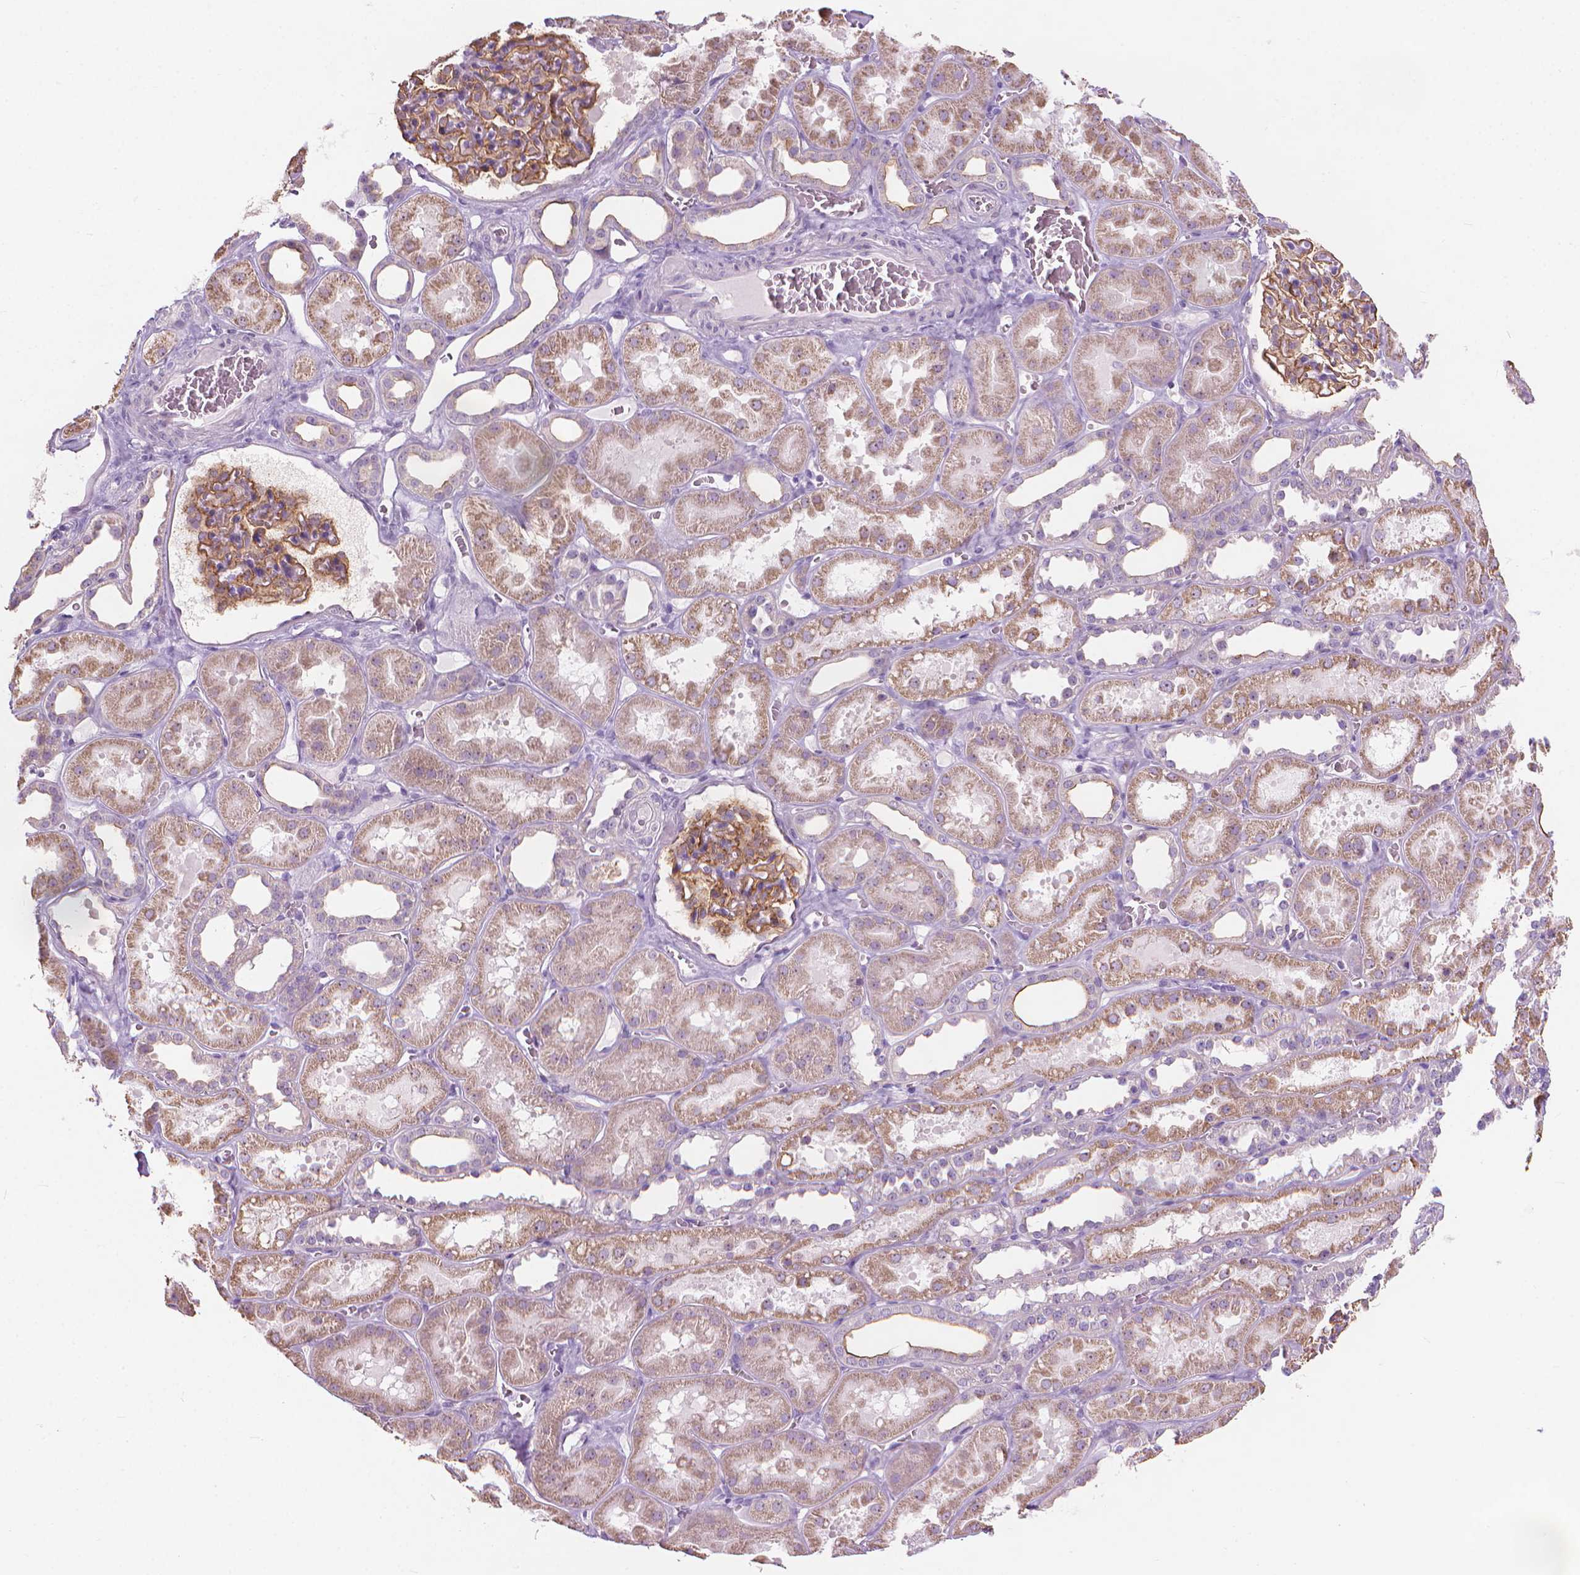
{"staining": {"intensity": "moderate", "quantity": "25%-75%", "location": "cytoplasmic/membranous"}, "tissue": "kidney", "cell_type": "Cells in glomeruli", "image_type": "normal", "snomed": [{"axis": "morphology", "description": "Normal tissue, NOS"}, {"axis": "topography", "description": "Kidney"}], "caption": "Protein positivity by immunohistochemistry displays moderate cytoplasmic/membranous expression in approximately 25%-75% of cells in glomeruli in benign kidney.", "gene": "GPRC5A", "patient": {"sex": "female", "age": 41}}